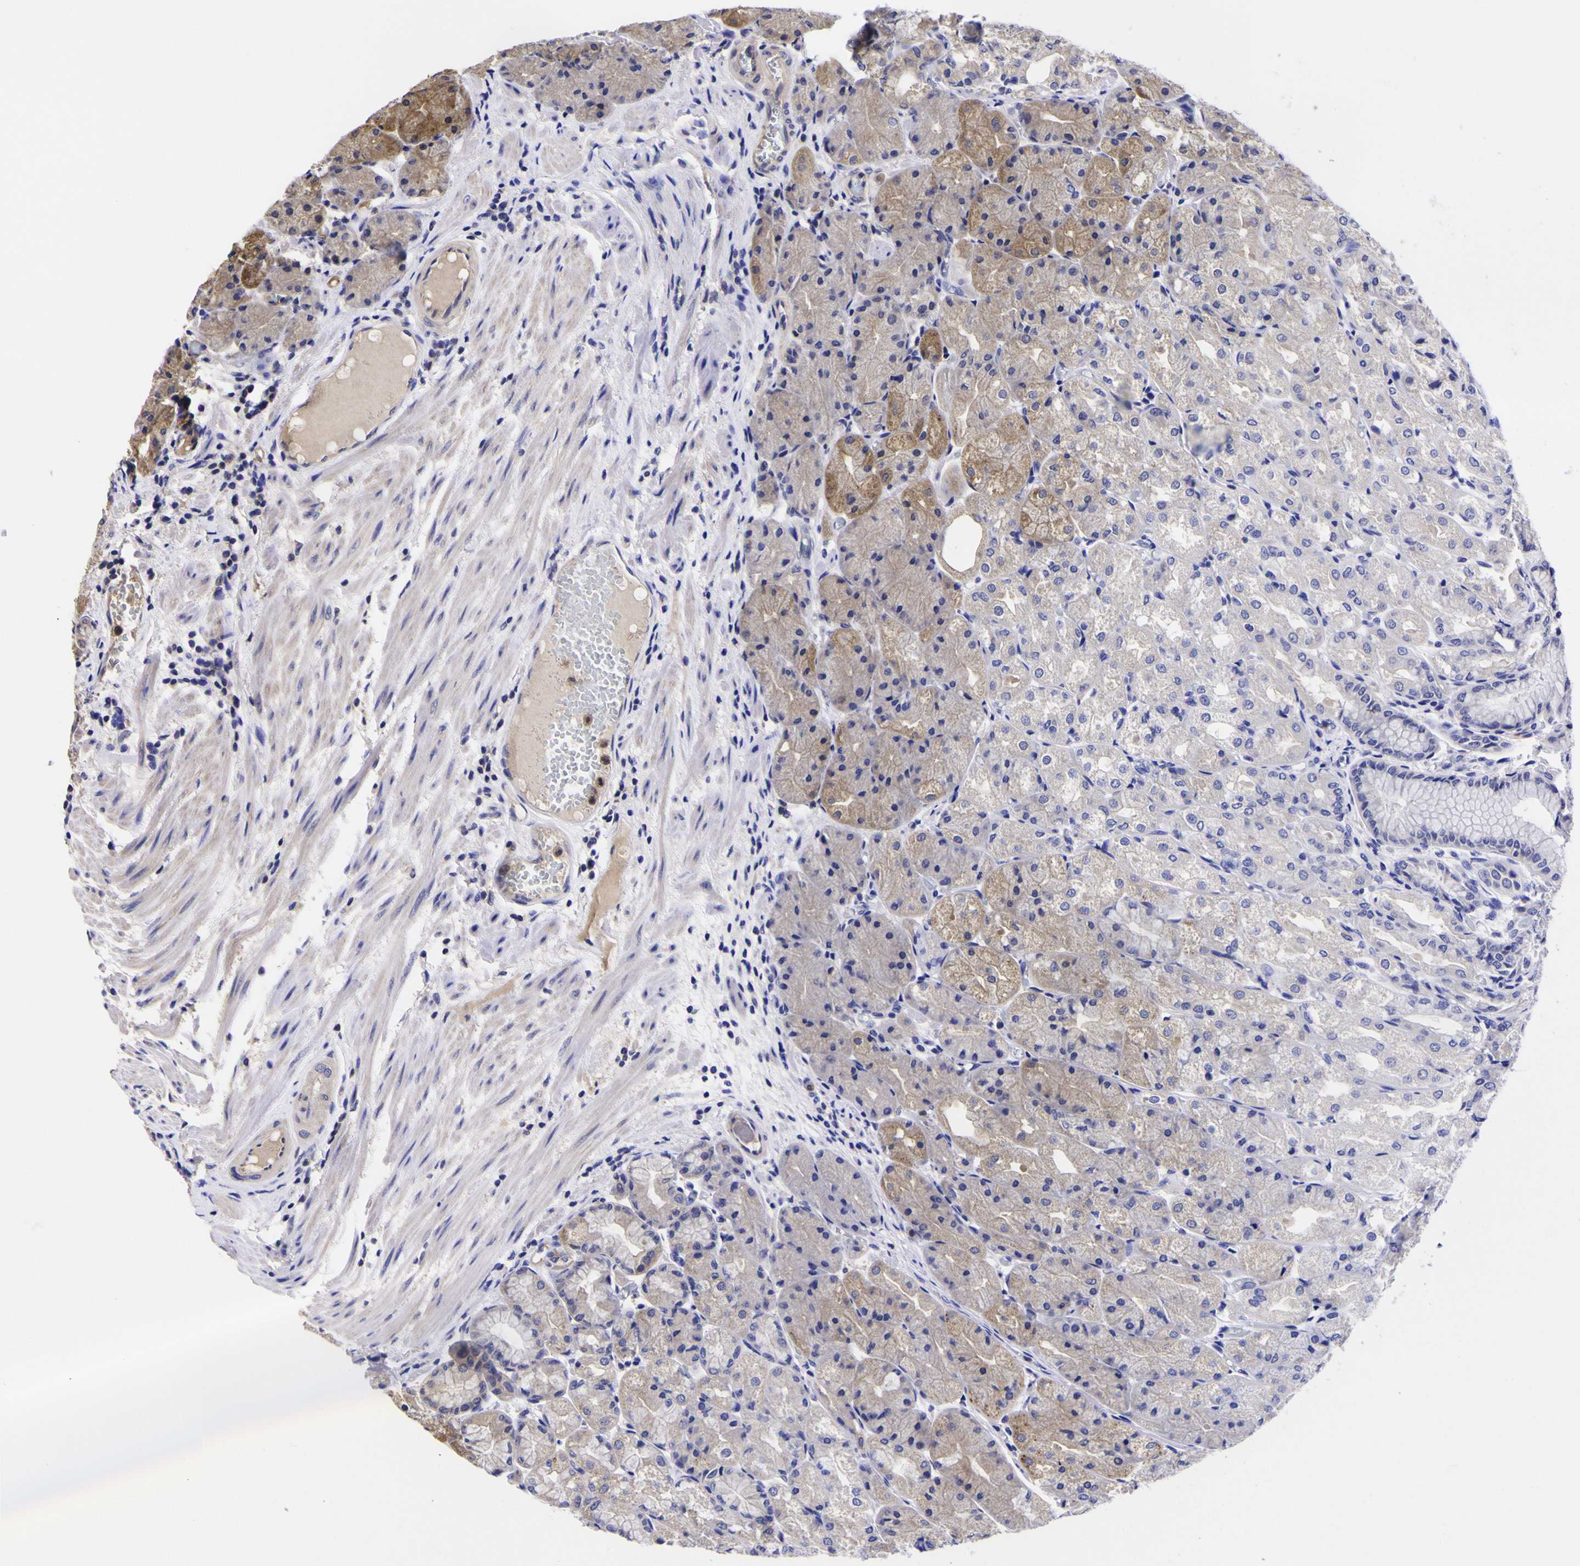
{"staining": {"intensity": "weak", "quantity": "25%-75%", "location": "cytoplasmic/membranous"}, "tissue": "stomach", "cell_type": "Glandular cells", "image_type": "normal", "snomed": [{"axis": "morphology", "description": "Normal tissue, NOS"}, {"axis": "topography", "description": "Stomach, upper"}], "caption": "Immunohistochemistry (IHC) (DAB) staining of unremarkable human stomach demonstrates weak cytoplasmic/membranous protein expression in approximately 25%-75% of glandular cells. The staining was performed using DAB (3,3'-diaminobenzidine) to visualize the protein expression in brown, while the nuclei were stained in blue with hematoxylin (Magnification: 20x).", "gene": "MAPK14", "patient": {"sex": "male", "age": 72}}